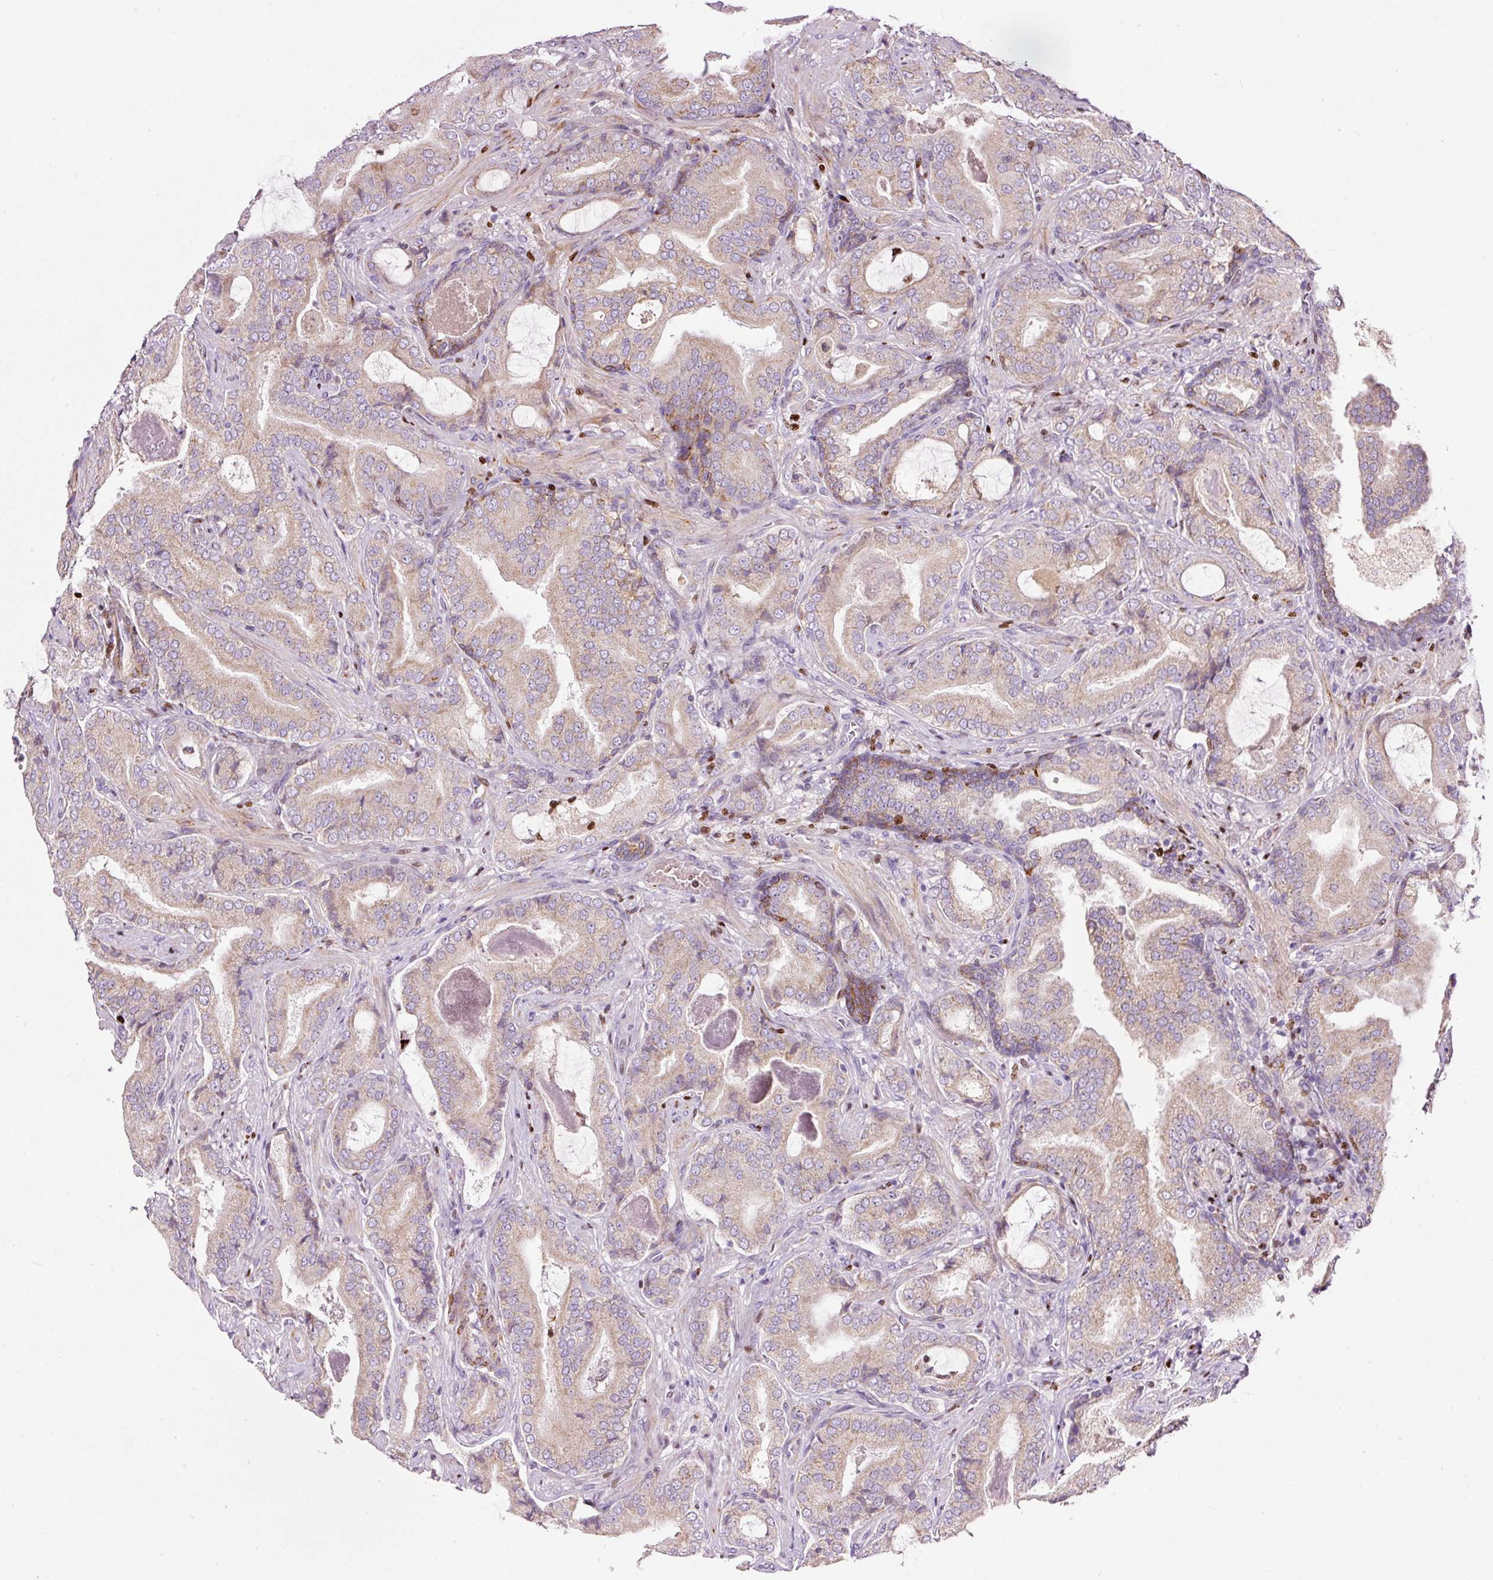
{"staining": {"intensity": "weak", "quantity": "25%-75%", "location": "cytoplasmic/membranous"}, "tissue": "prostate cancer", "cell_type": "Tumor cells", "image_type": "cancer", "snomed": [{"axis": "morphology", "description": "Adenocarcinoma, High grade"}, {"axis": "topography", "description": "Prostate"}], "caption": "The histopathology image exhibits immunohistochemical staining of prostate adenocarcinoma (high-grade). There is weak cytoplasmic/membranous expression is seen in approximately 25%-75% of tumor cells.", "gene": "TMEM8B", "patient": {"sex": "male", "age": 68}}